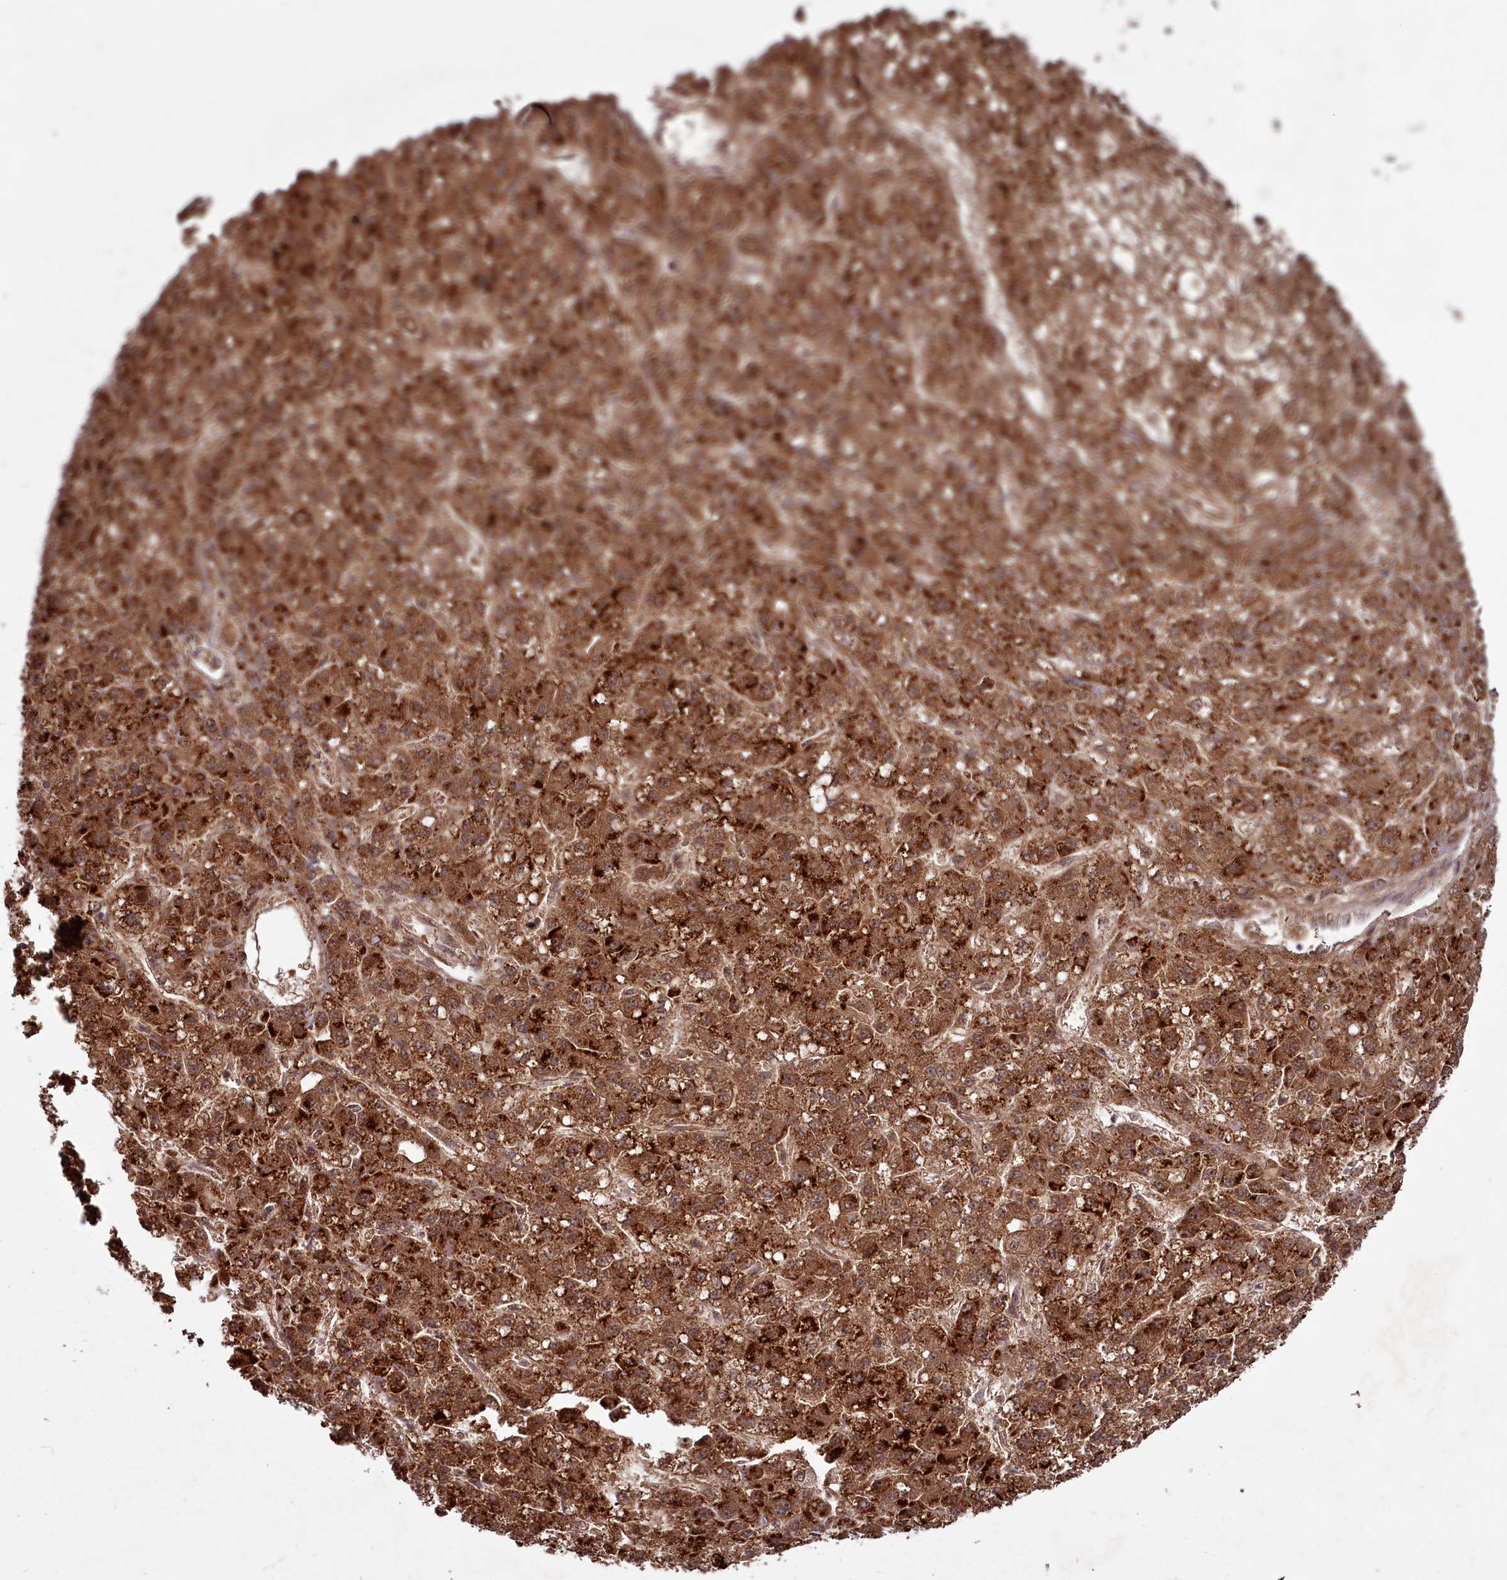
{"staining": {"intensity": "strong", "quantity": ">75%", "location": "cytoplasmic/membranous"}, "tissue": "liver cancer", "cell_type": "Tumor cells", "image_type": "cancer", "snomed": [{"axis": "morphology", "description": "Carcinoma, Hepatocellular, NOS"}, {"axis": "topography", "description": "Liver"}], "caption": "Liver cancer (hepatocellular carcinoma) stained for a protein (brown) displays strong cytoplasmic/membranous positive staining in approximately >75% of tumor cells.", "gene": "PCBP2", "patient": {"sex": "male", "age": 67}}